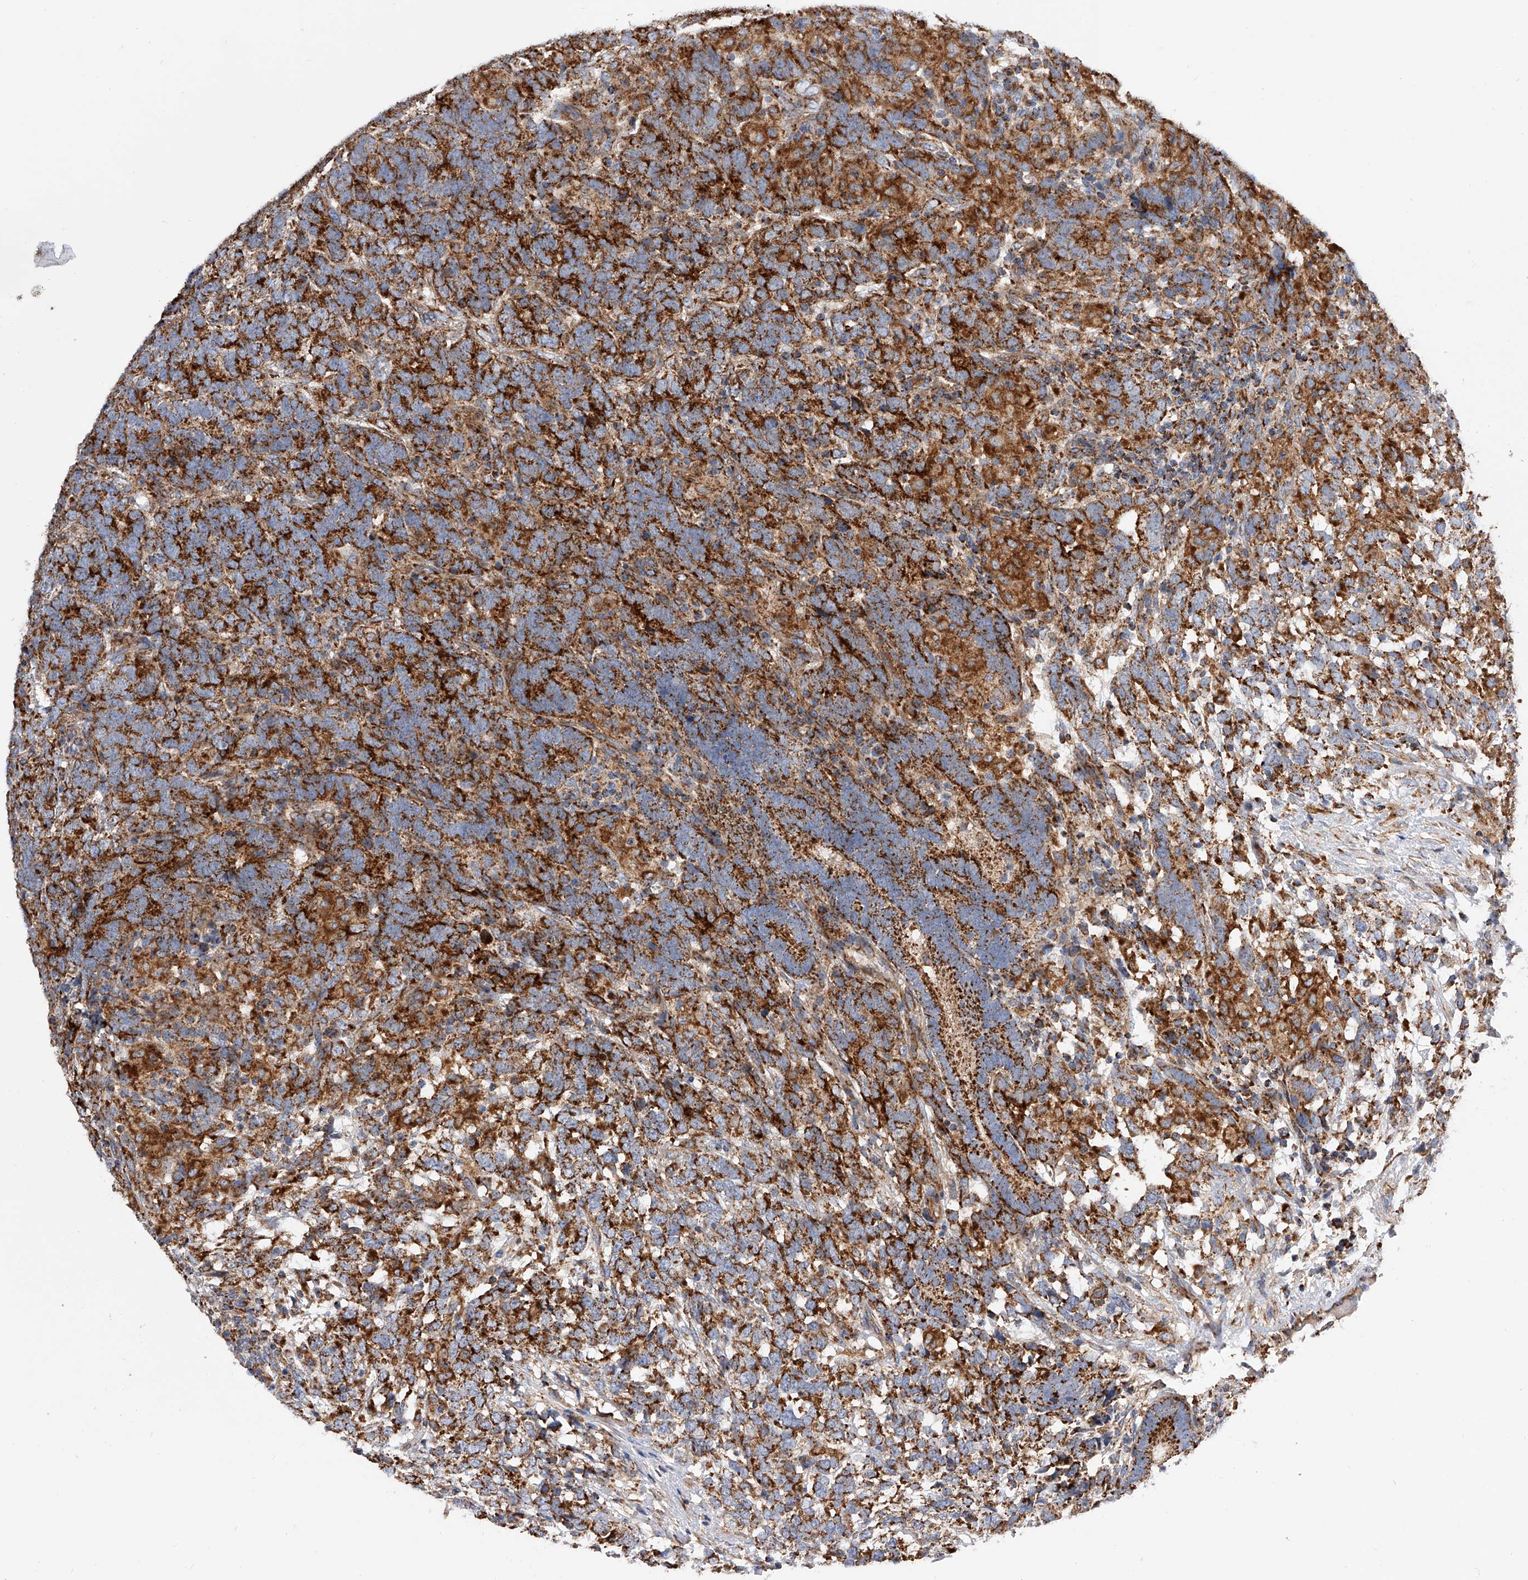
{"staining": {"intensity": "strong", "quantity": ">75%", "location": "cytoplasmic/membranous"}, "tissue": "testis cancer", "cell_type": "Tumor cells", "image_type": "cancer", "snomed": [{"axis": "morphology", "description": "Carcinoma, Embryonal, NOS"}, {"axis": "topography", "description": "Testis"}], "caption": "Immunohistochemistry of human testis embryonal carcinoma displays high levels of strong cytoplasmic/membranous expression in about >75% of tumor cells.", "gene": "PDSS2", "patient": {"sex": "male", "age": 26}}